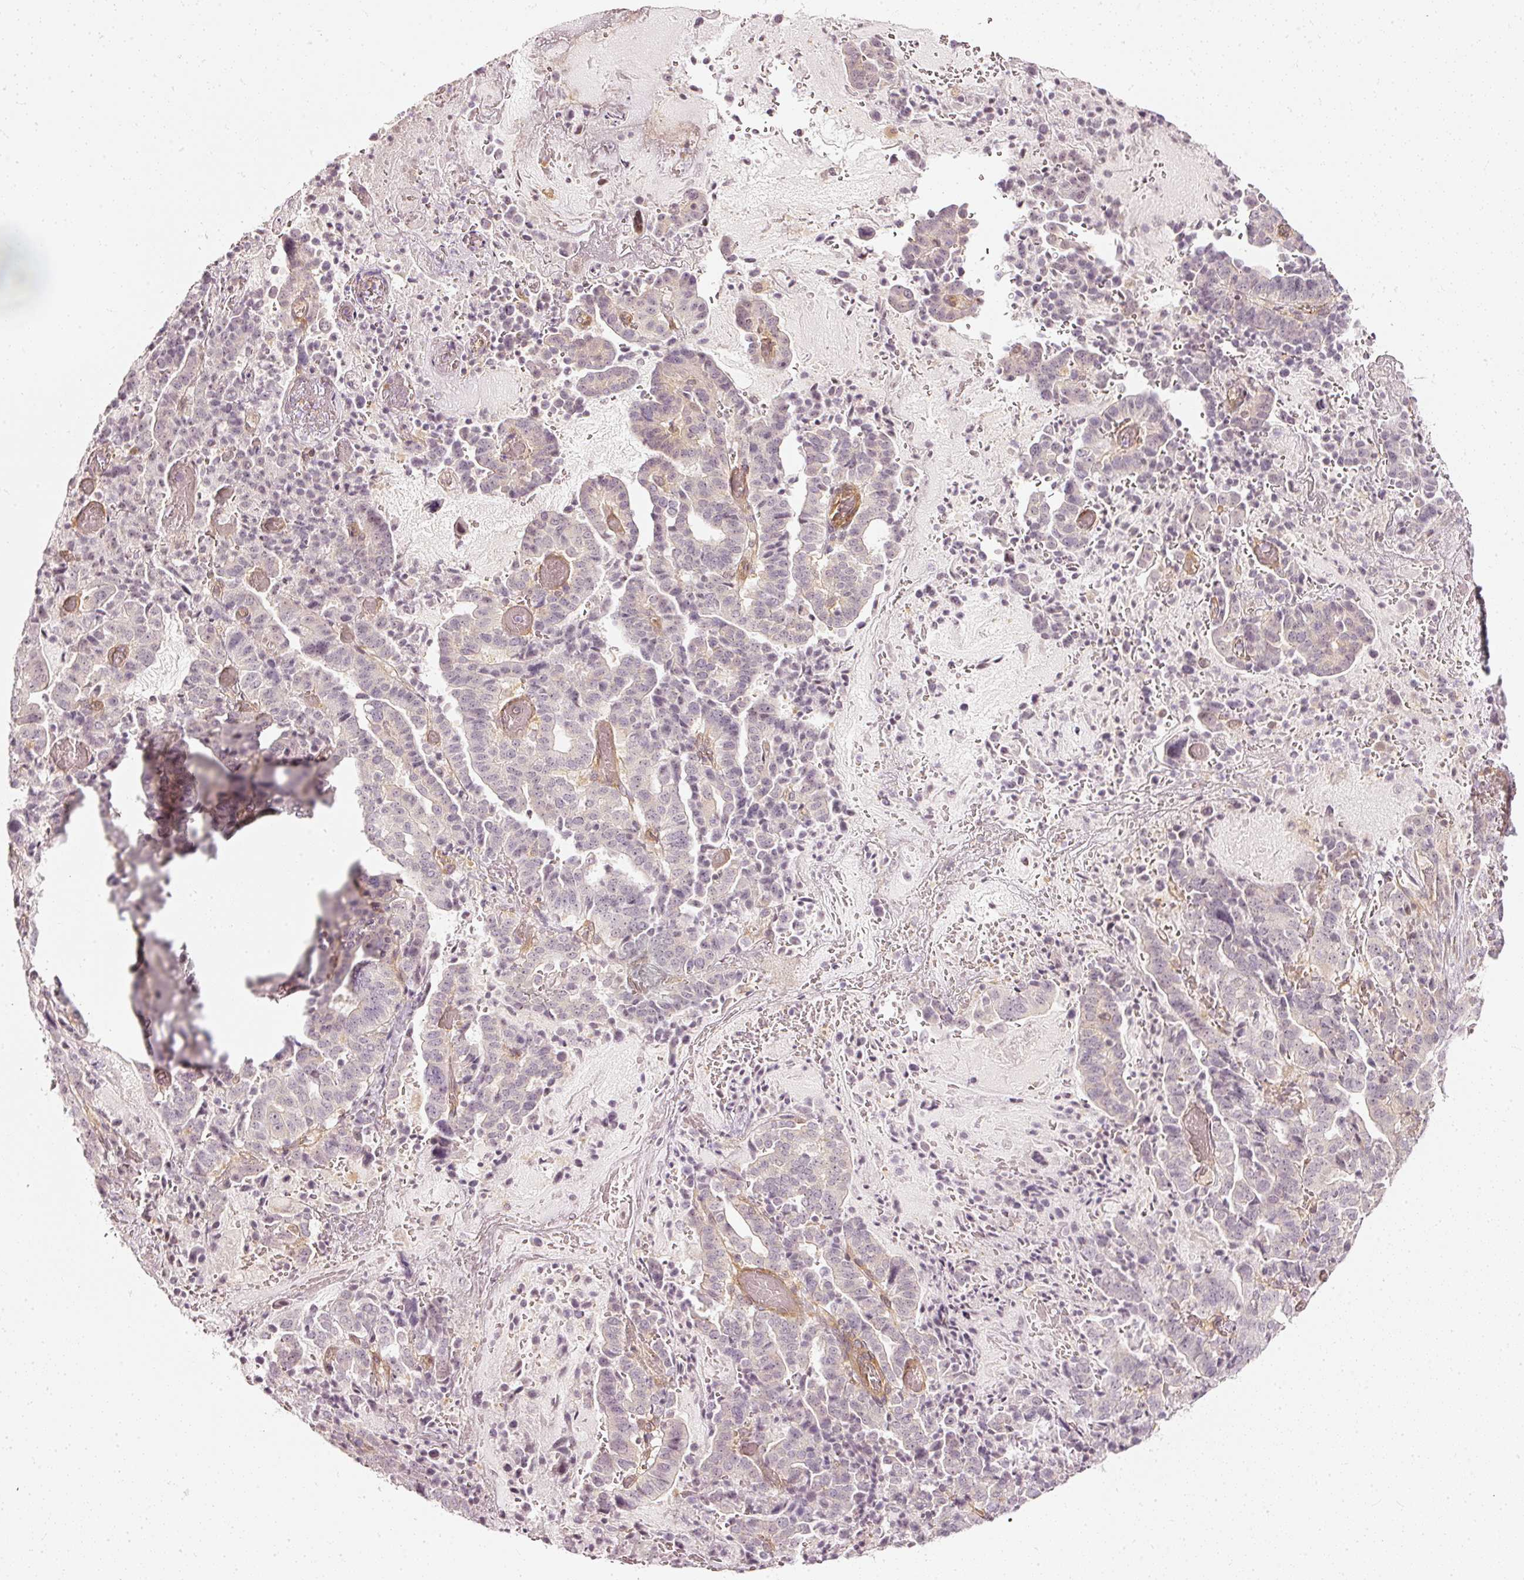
{"staining": {"intensity": "negative", "quantity": "none", "location": "none"}, "tissue": "stomach cancer", "cell_type": "Tumor cells", "image_type": "cancer", "snomed": [{"axis": "morphology", "description": "Adenocarcinoma, NOS"}, {"axis": "topography", "description": "Stomach"}], "caption": "This is a image of IHC staining of stomach cancer (adenocarcinoma), which shows no staining in tumor cells.", "gene": "DRD2", "patient": {"sex": "male", "age": 48}}